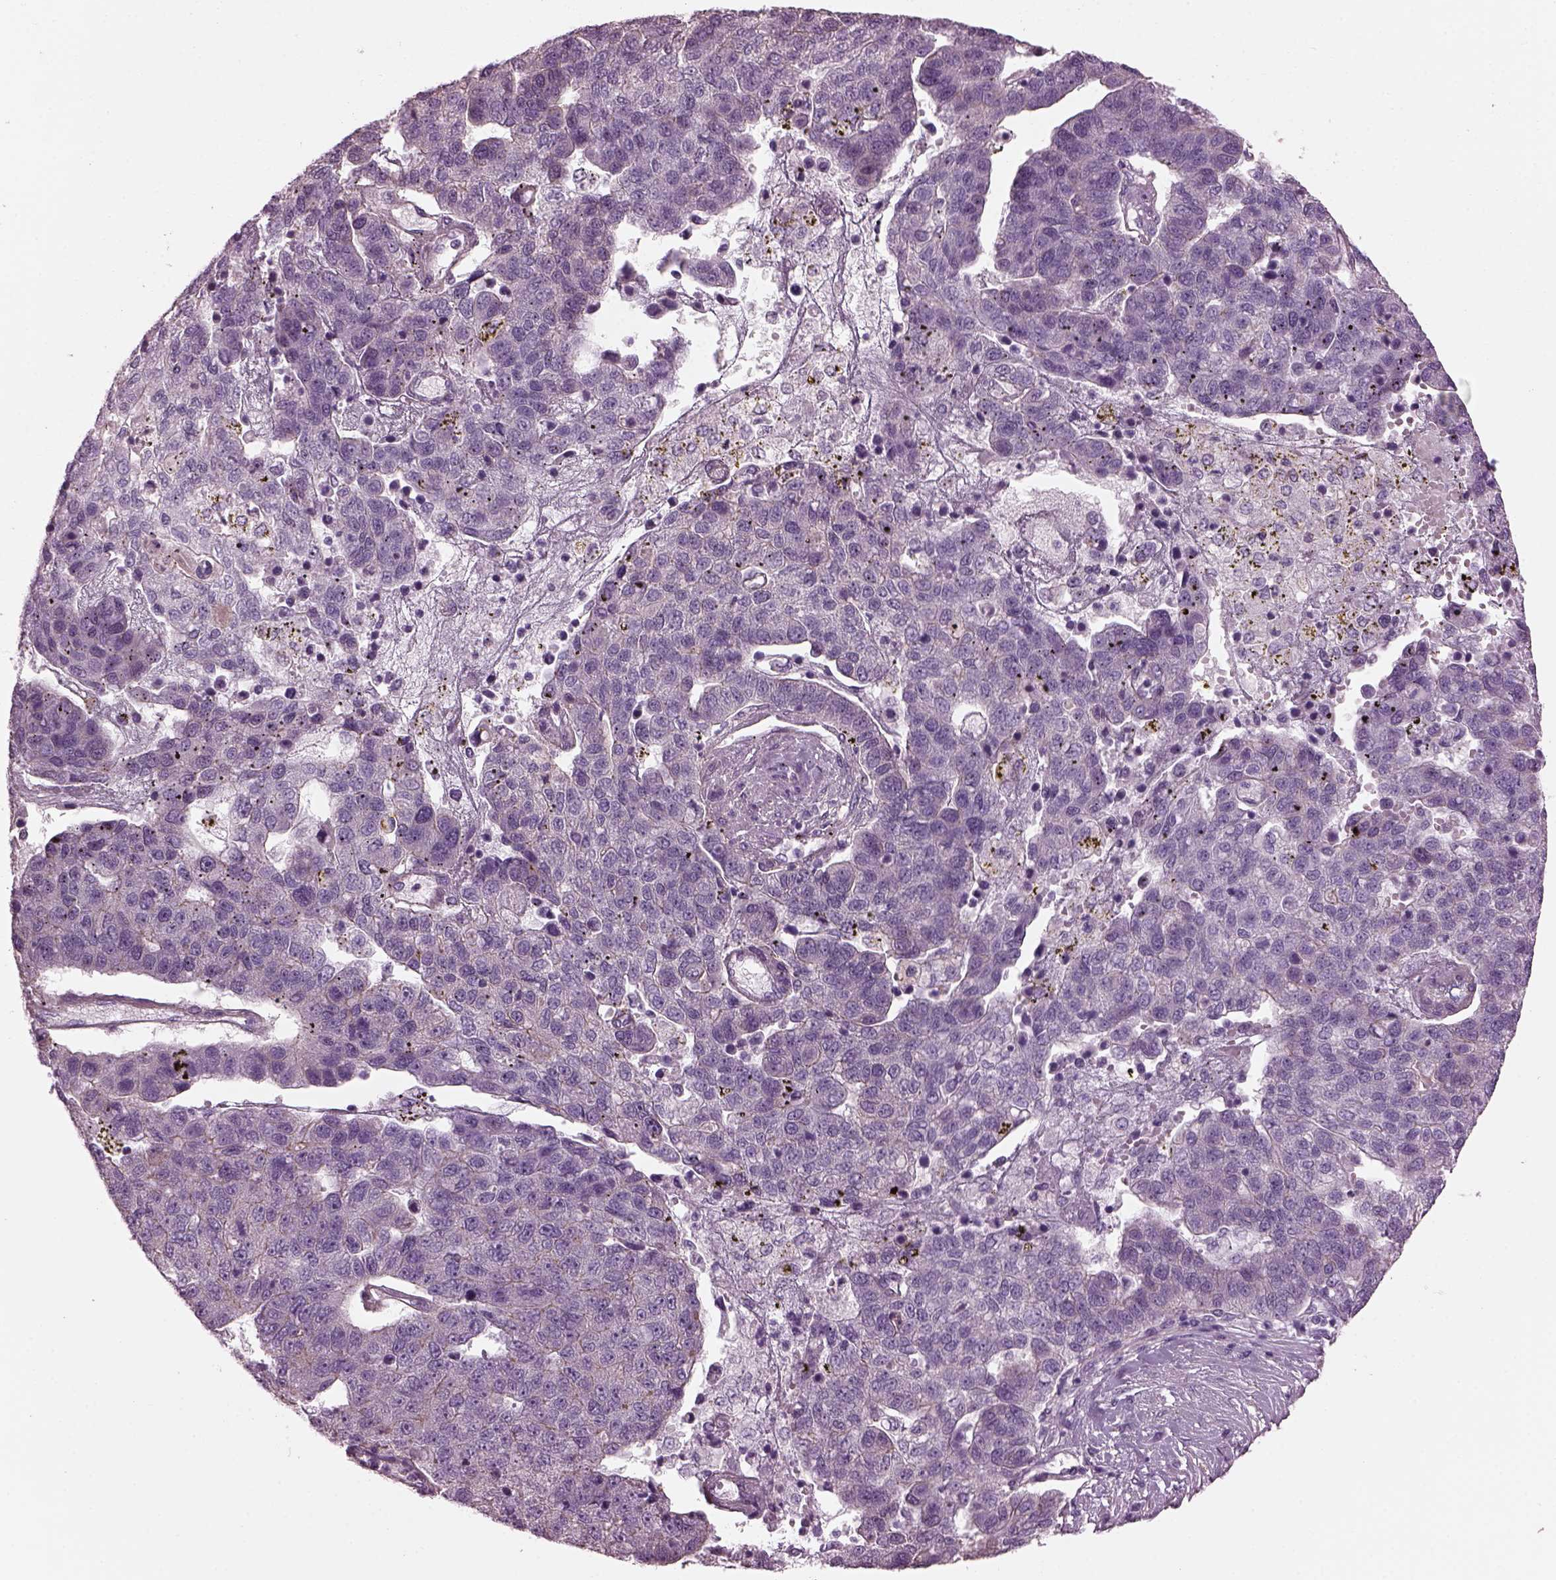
{"staining": {"intensity": "negative", "quantity": "none", "location": "none"}, "tissue": "pancreatic cancer", "cell_type": "Tumor cells", "image_type": "cancer", "snomed": [{"axis": "morphology", "description": "Adenocarcinoma, NOS"}, {"axis": "topography", "description": "Pancreas"}], "caption": "This photomicrograph is of pancreatic cancer stained with immunohistochemistry to label a protein in brown with the nuclei are counter-stained blue. There is no staining in tumor cells.", "gene": "BFSP1", "patient": {"sex": "female", "age": 61}}